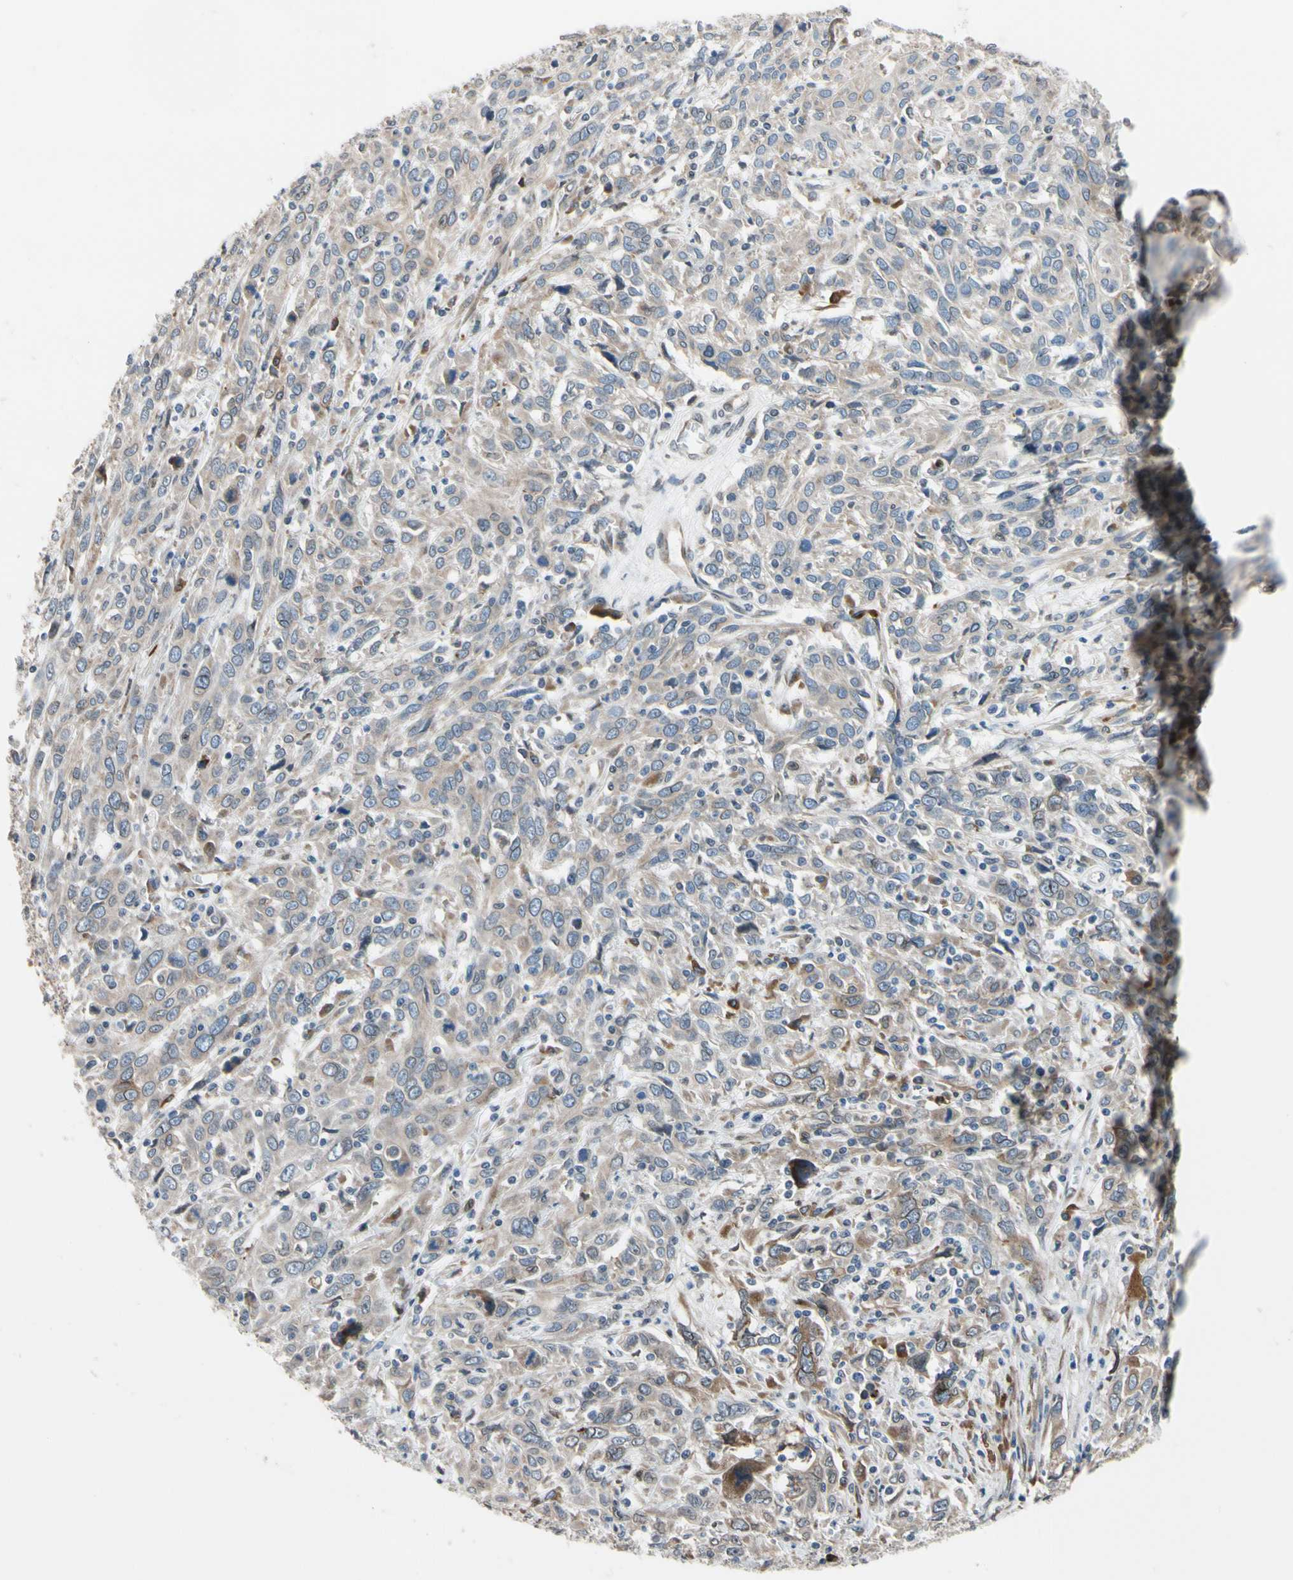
{"staining": {"intensity": "weak", "quantity": ">75%", "location": "cytoplasmic/membranous"}, "tissue": "cervical cancer", "cell_type": "Tumor cells", "image_type": "cancer", "snomed": [{"axis": "morphology", "description": "Squamous cell carcinoma, NOS"}, {"axis": "topography", "description": "Cervix"}], "caption": "Protein staining reveals weak cytoplasmic/membranous expression in approximately >75% of tumor cells in squamous cell carcinoma (cervical).", "gene": "TMED7", "patient": {"sex": "female", "age": 46}}